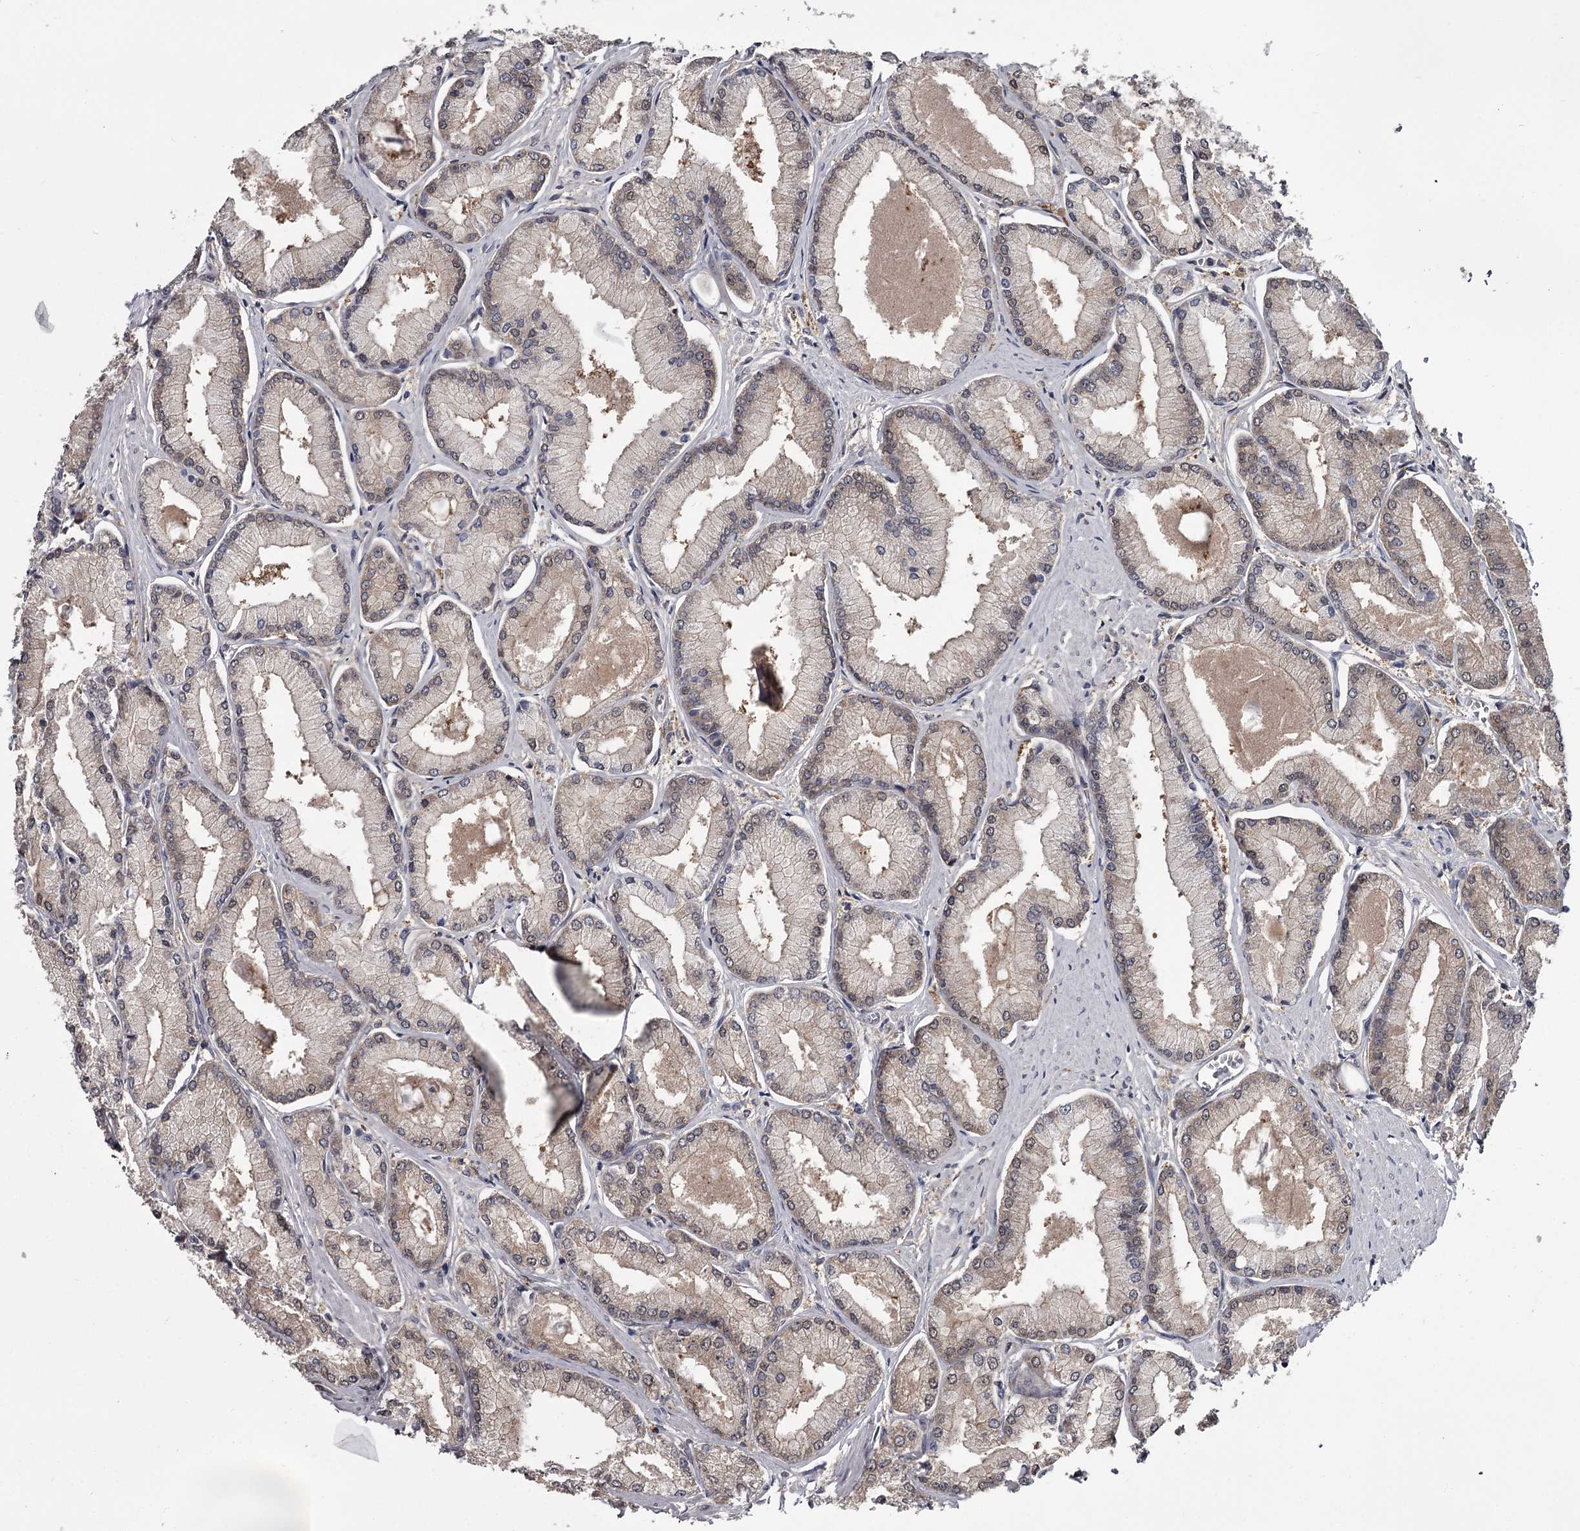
{"staining": {"intensity": "negative", "quantity": "none", "location": "none"}, "tissue": "prostate cancer", "cell_type": "Tumor cells", "image_type": "cancer", "snomed": [{"axis": "morphology", "description": "Adenocarcinoma, Low grade"}, {"axis": "topography", "description": "Prostate"}], "caption": "There is no significant staining in tumor cells of prostate low-grade adenocarcinoma.", "gene": "DAO", "patient": {"sex": "male", "age": 74}}